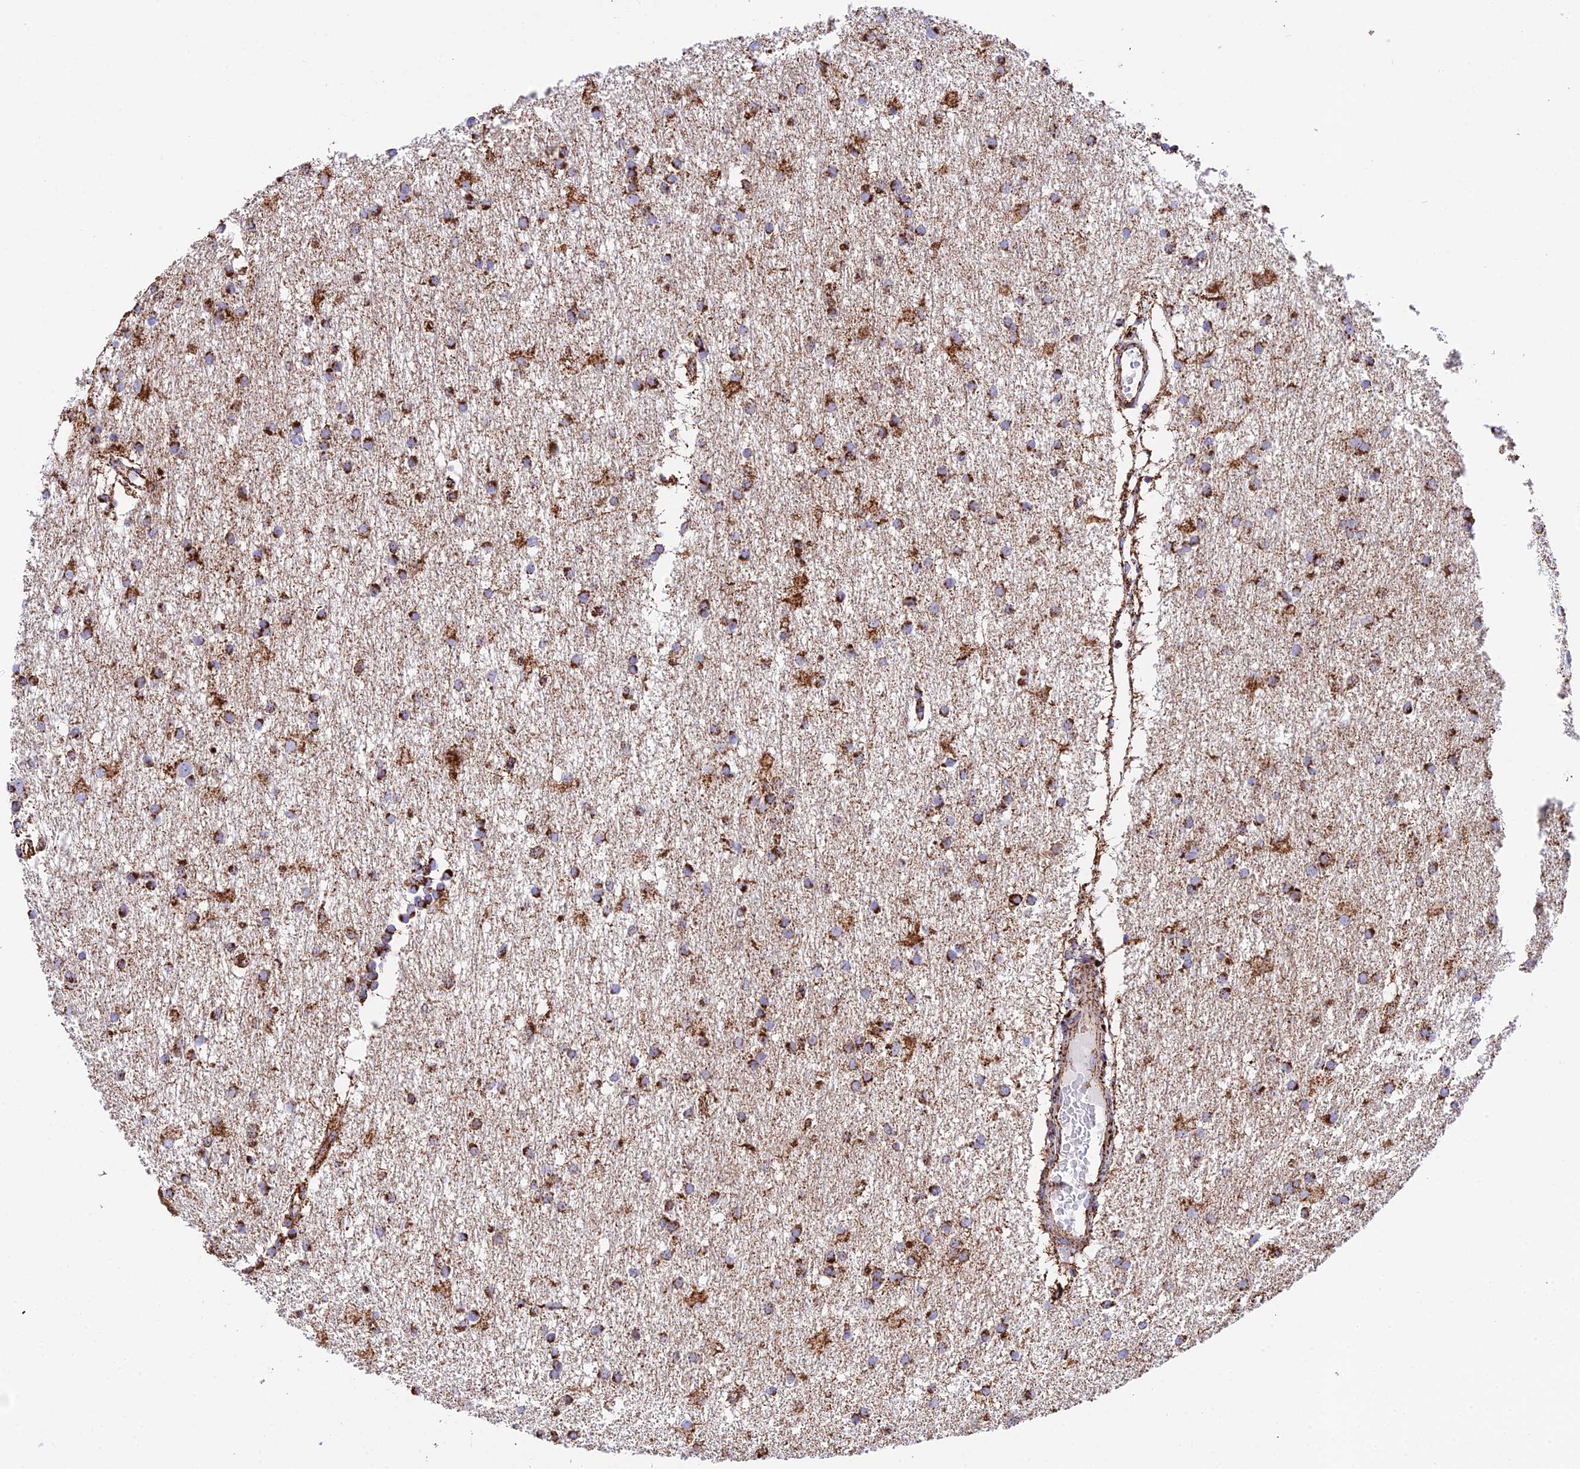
{"staining": {"intensity": "strong", "quantity": ">75%", "location": "cytoplasmic/membranous"}, "tissue": "glioma", "cell_type": "Tumor cells", "image_type": "cancer", "snomed": [{"axis": "morphology", "description": "Glioma, malignant, High grade"}, {"axis": "topography", "description": "Brain"}], "caption": "A high-resolution micrograph shows immunohistochemistry staining of glioma, which displays strong cytoplasmic/membranous staining in approximately >75% of tumor cells. The staining is performed using DAB (3,3'-diaminobenzidine) brown chromogen to label protein expression. The nuclei are counter-stained blue using hematoxylin.", "gene": "CHCHD3", "patient": {"sex": "male", "age": 77}}